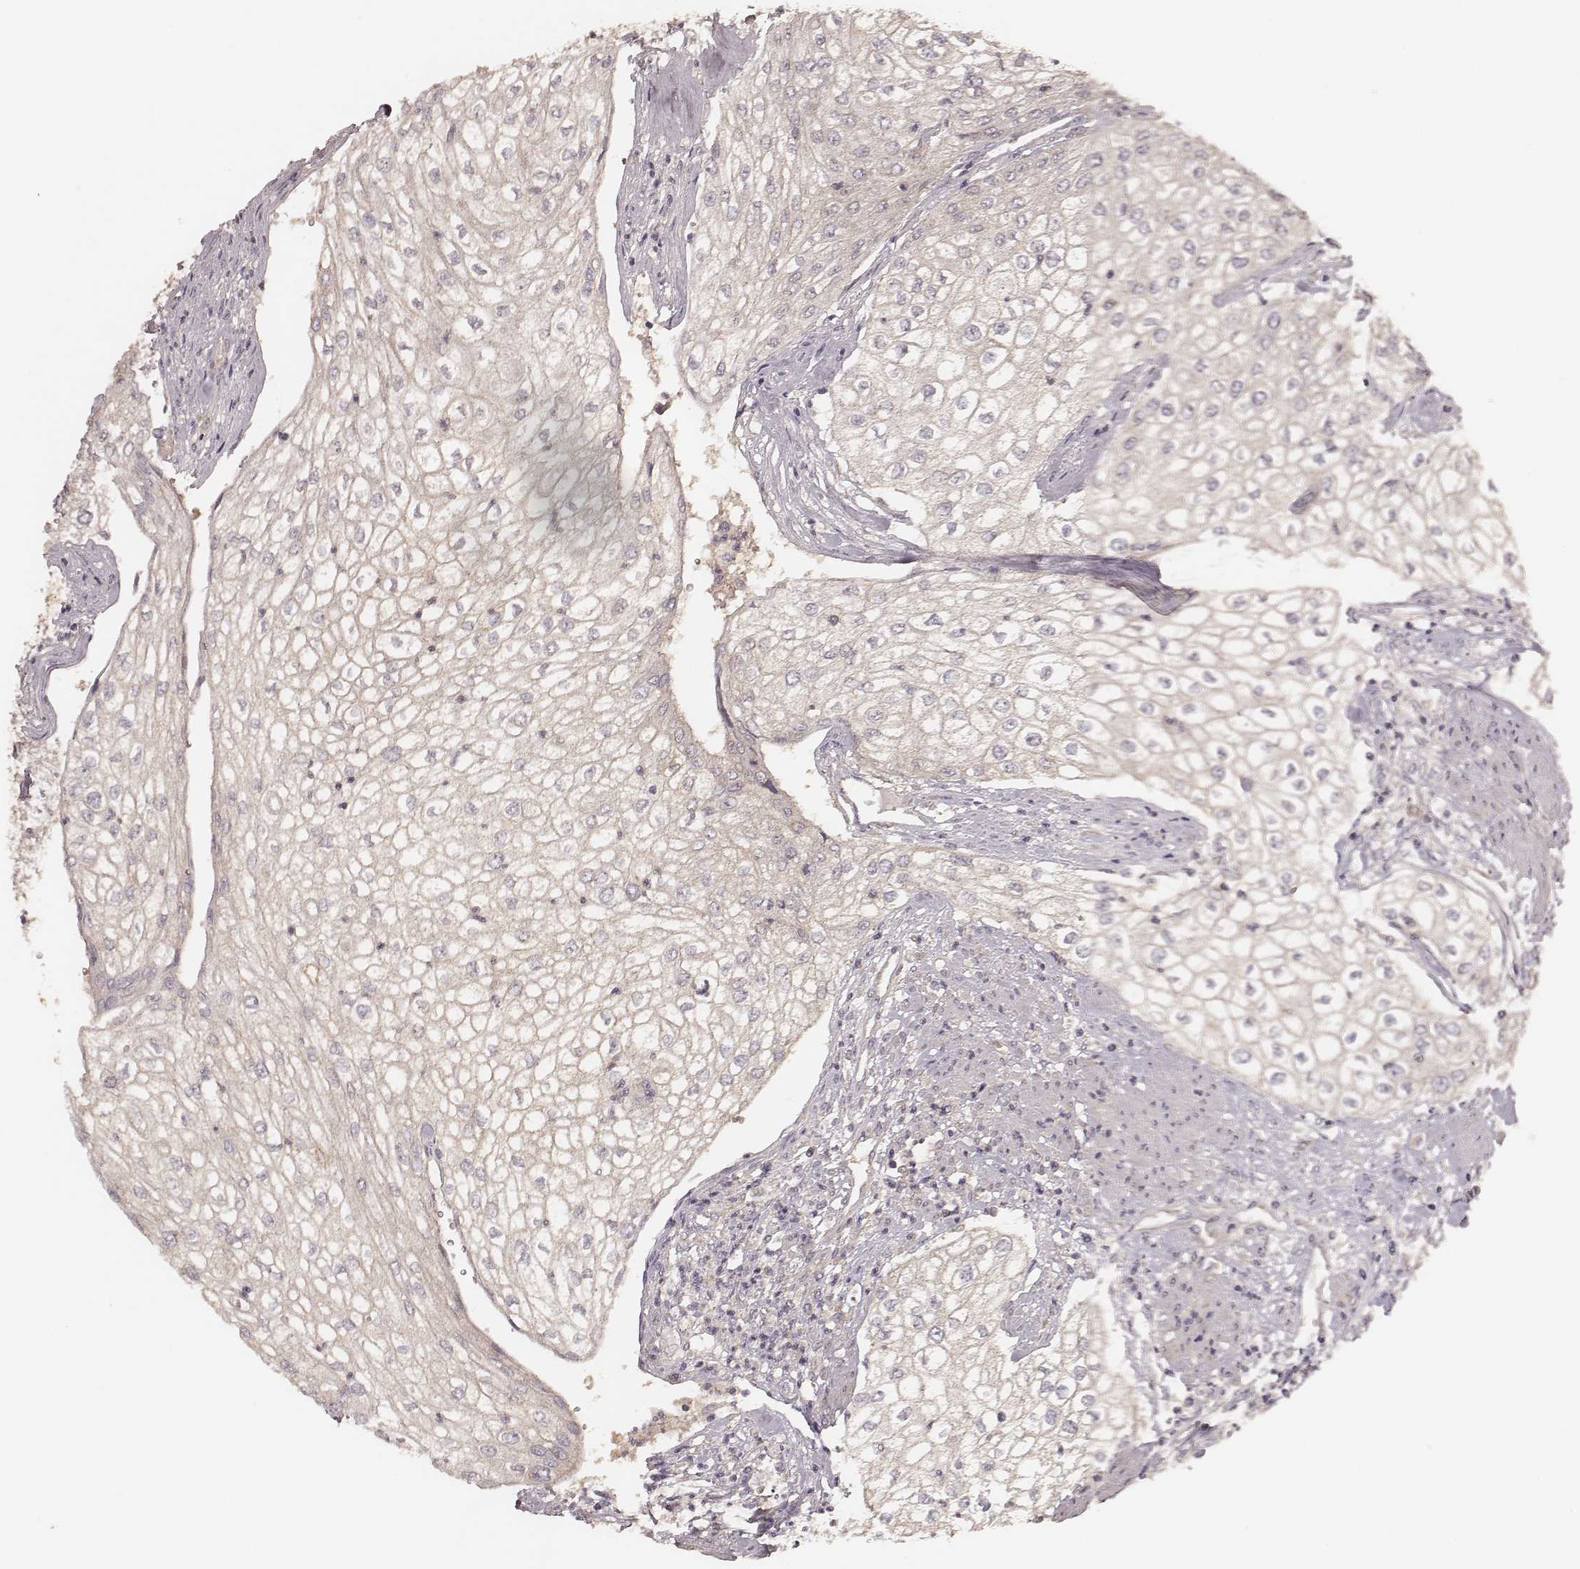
{"staining": {"intensity": "negative", "quantity": "none", "location": "none"}, "tissue": "urothelial cancer", "cell_type": "Tumor cells", "image_type": "cancer", "snomed": [{"axis": "morphology", "description": "Urothelial carcinoma, High grade"}, {"axis": "topography", "description": "Urinary bladder"}], "caption": "This photomicrograph is of high-grade urothelial carcinoma stained with immunohistochemistry (IHC) to label a protein in brown with the nuclei are counter-stained blue. There is no positivity in tumor cells. Brightfield microscopy of immunohistochemistry stained with DAB (brown) and hematoxylin (blue), captured at high magnification.", "gene": "CARS1", "patient": {"sex": "male", "age": 62}}